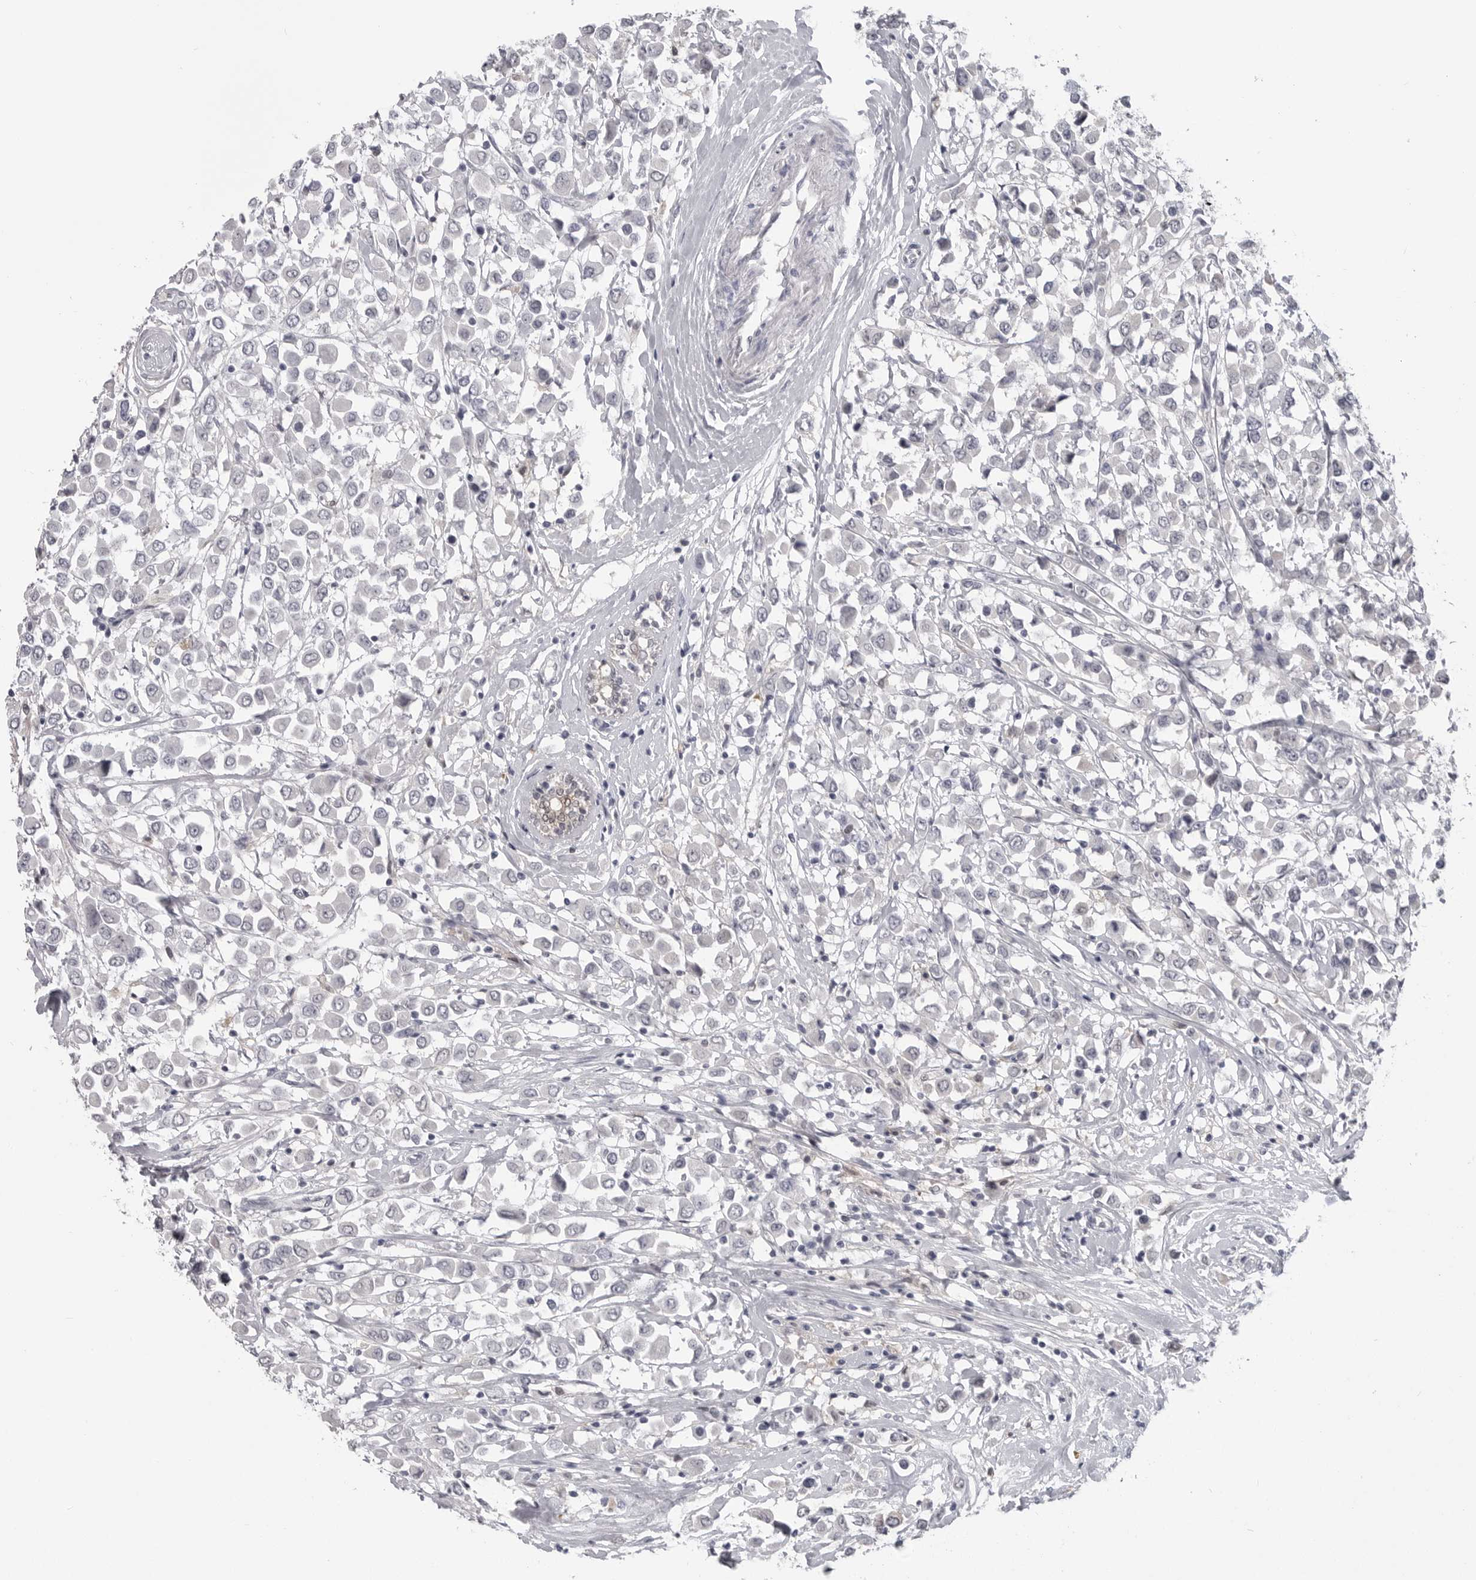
{"staining": {"intensity": "negative", "quantity": "none", "location": "none"}, "tissue": "breast cancer", "cell_type": "Tumor cells", "image_type": "cancer", "snomed": [{"axis": "morphology", "description": "Duct carcinoma"}, {"axis": "topography", "description": "Breast"}], "caption": "An IHC photomicrograph of breast cancer (invasive ductal carcinoma) is shown. There is no staining in tumor cells of breast cancer (invasive ductal carcinoma). (Brightfield microscopy of DAB immunohistochemistry (IHC) at high magnification).", "gene": "PNPO", "patient": {"sex": "female", "age": 61}}